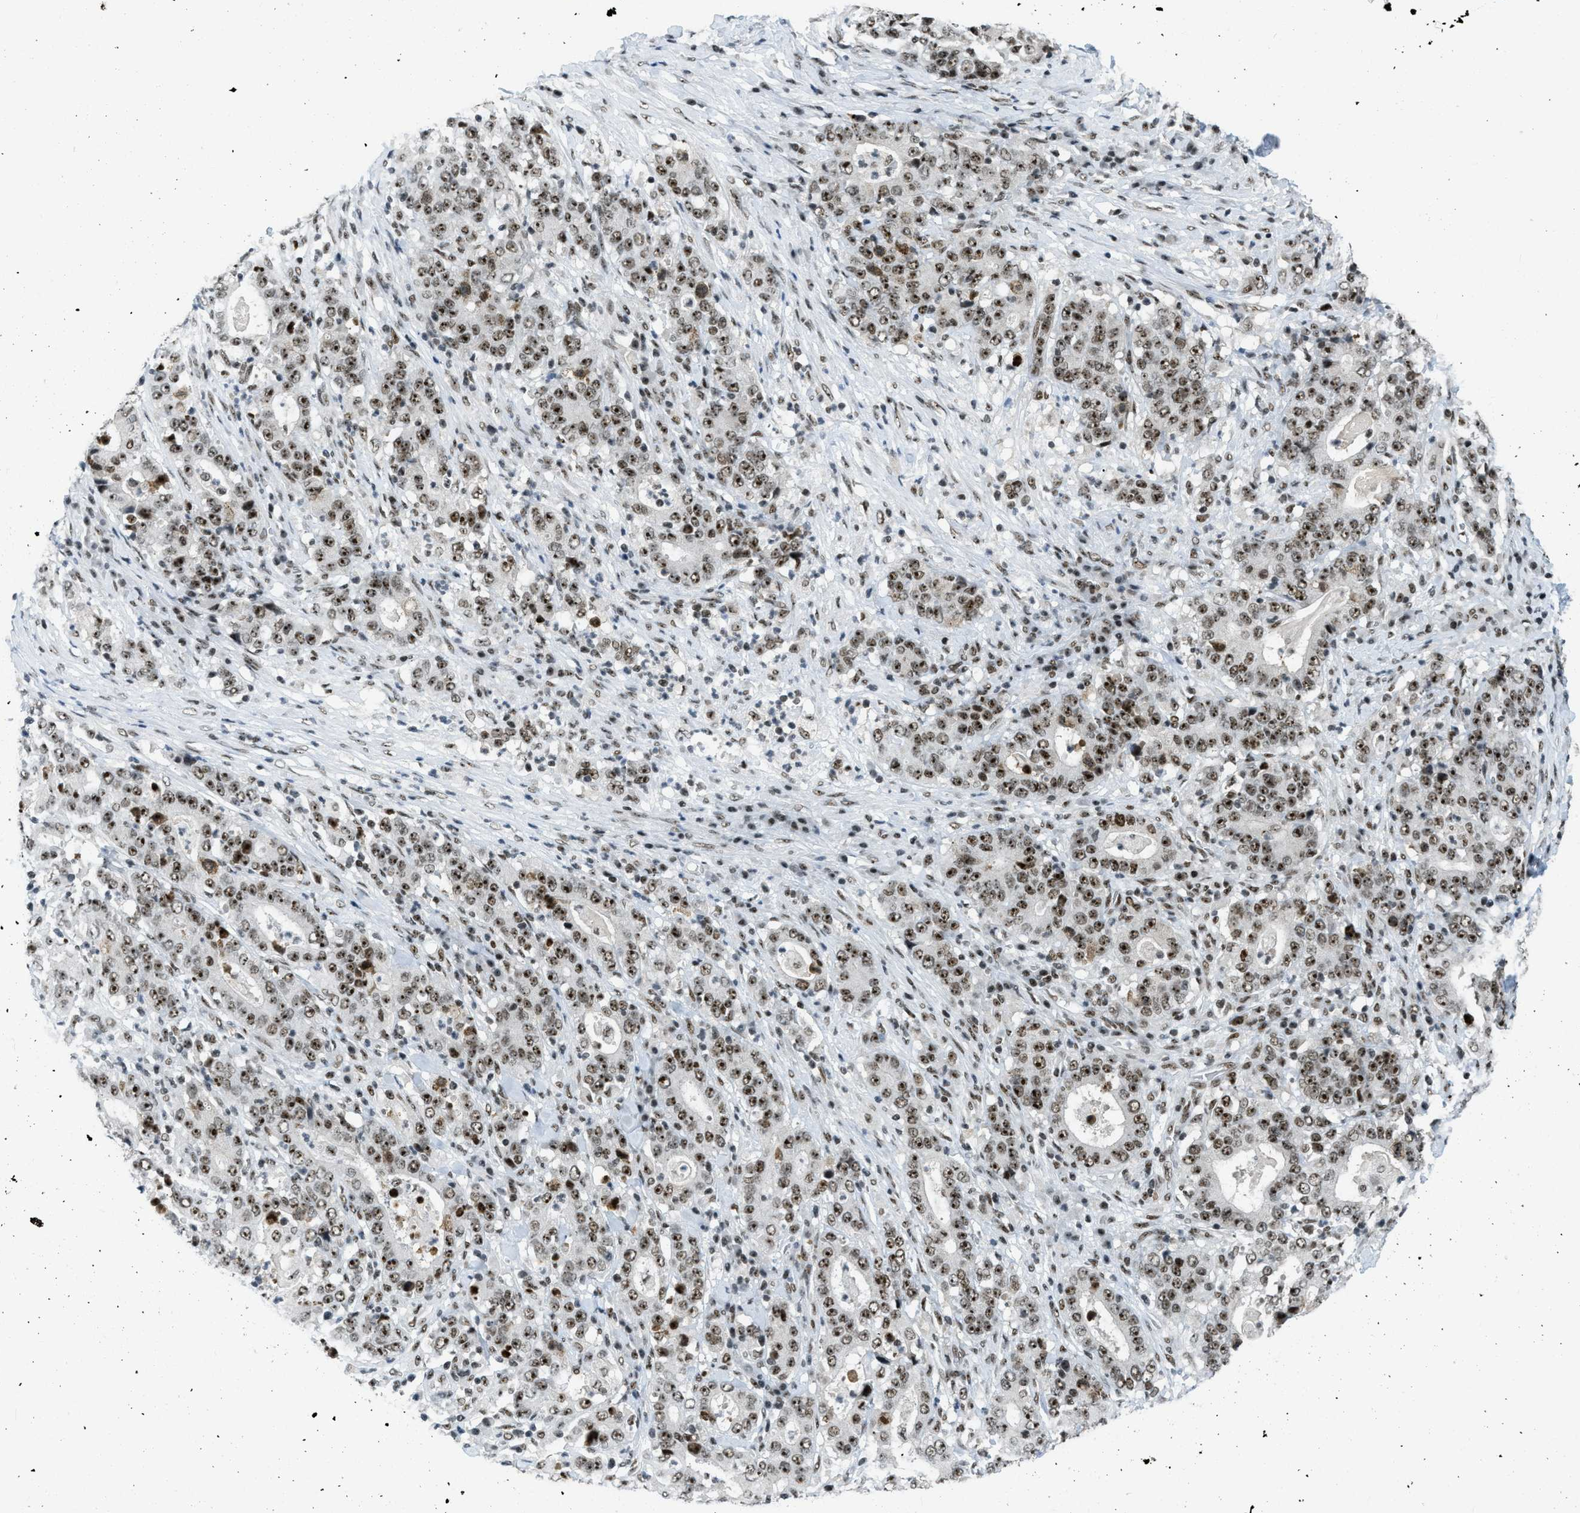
{"staining": {"intensity": "moderate", "quantity": ">75%", "location": "nuclear"}, "tissue": "stomach cancer", "cell_type": "Tumor cells", "image_type": "cancer", "snomed": [{"axis": "morphology", "description": "Normal tissue, NOS"}, {"axis": "morphology", "description": "Adenocarcinoma, NOS"}, {"axis": "topography", "description": "Stomach, upper"}, {"axis": "topography", "description": "Stomach"}], "caption": "Stomach cancer (adenocarcinoma) tissue shows moderate nuclear expression in about >75% of tumor cells", "gene": "URB1", "patient": {"sex": "male", "age": 59}}